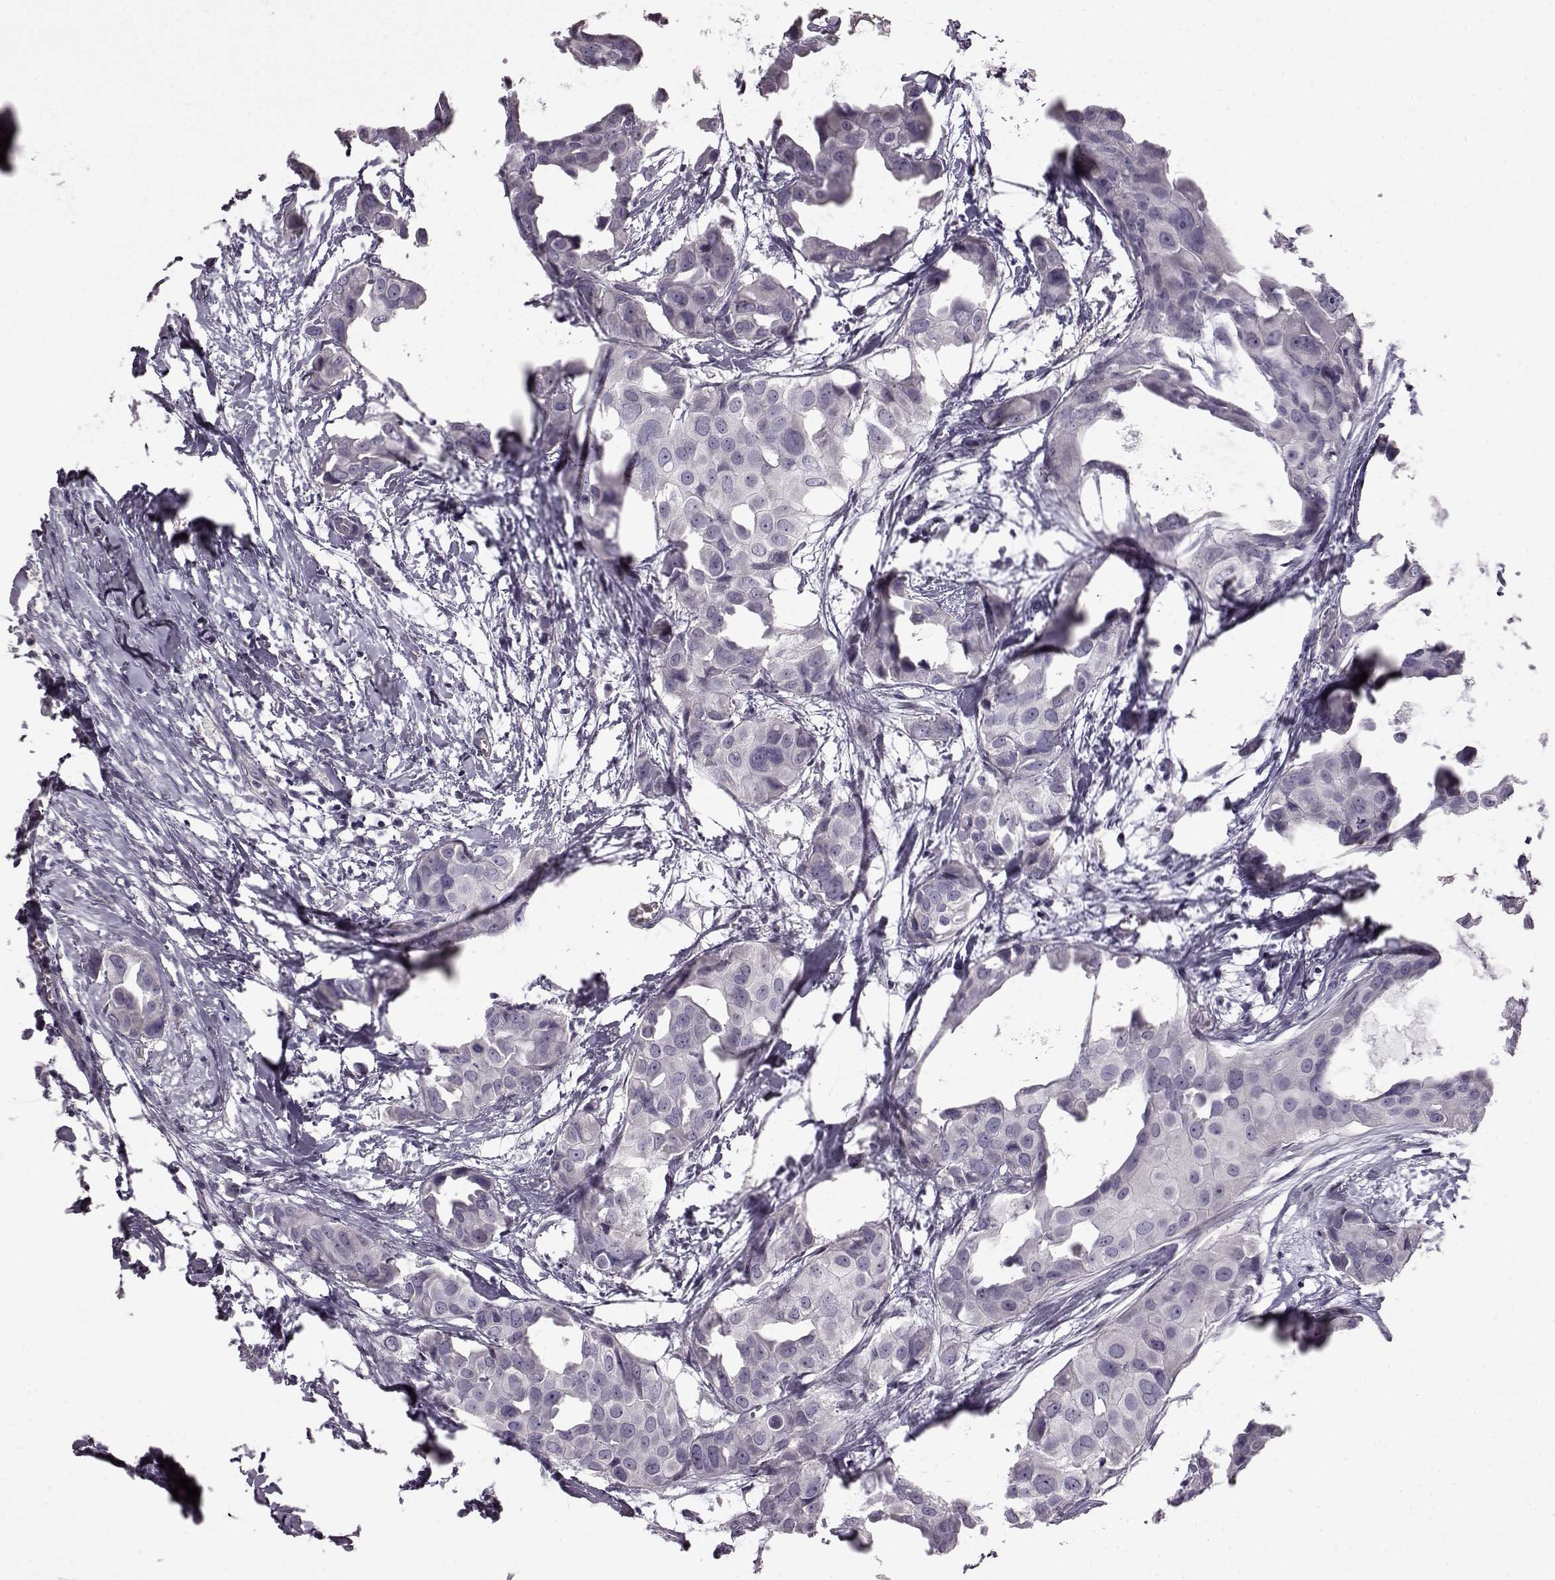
{"staining": {"intensity": "negative", "quantity": "none", "location": "none"}, "tissue": "breast cancer", "cell_type": "Tumor cells", "image_type": "cancer", "snomed": [{"axis": "morphology", "description": "Duct carcinoma"}, {"axis": "topography", "description": "Breast"}], "caption": "Immunohistochemistry histopathology image of neoplastic tissue: breast infiltrating ductal carcinoma stained with DAB shows no significant protein positivity in tumor cells.", "gene": "TCHHL1", "patient": {"sex": "female", "age": 38}}